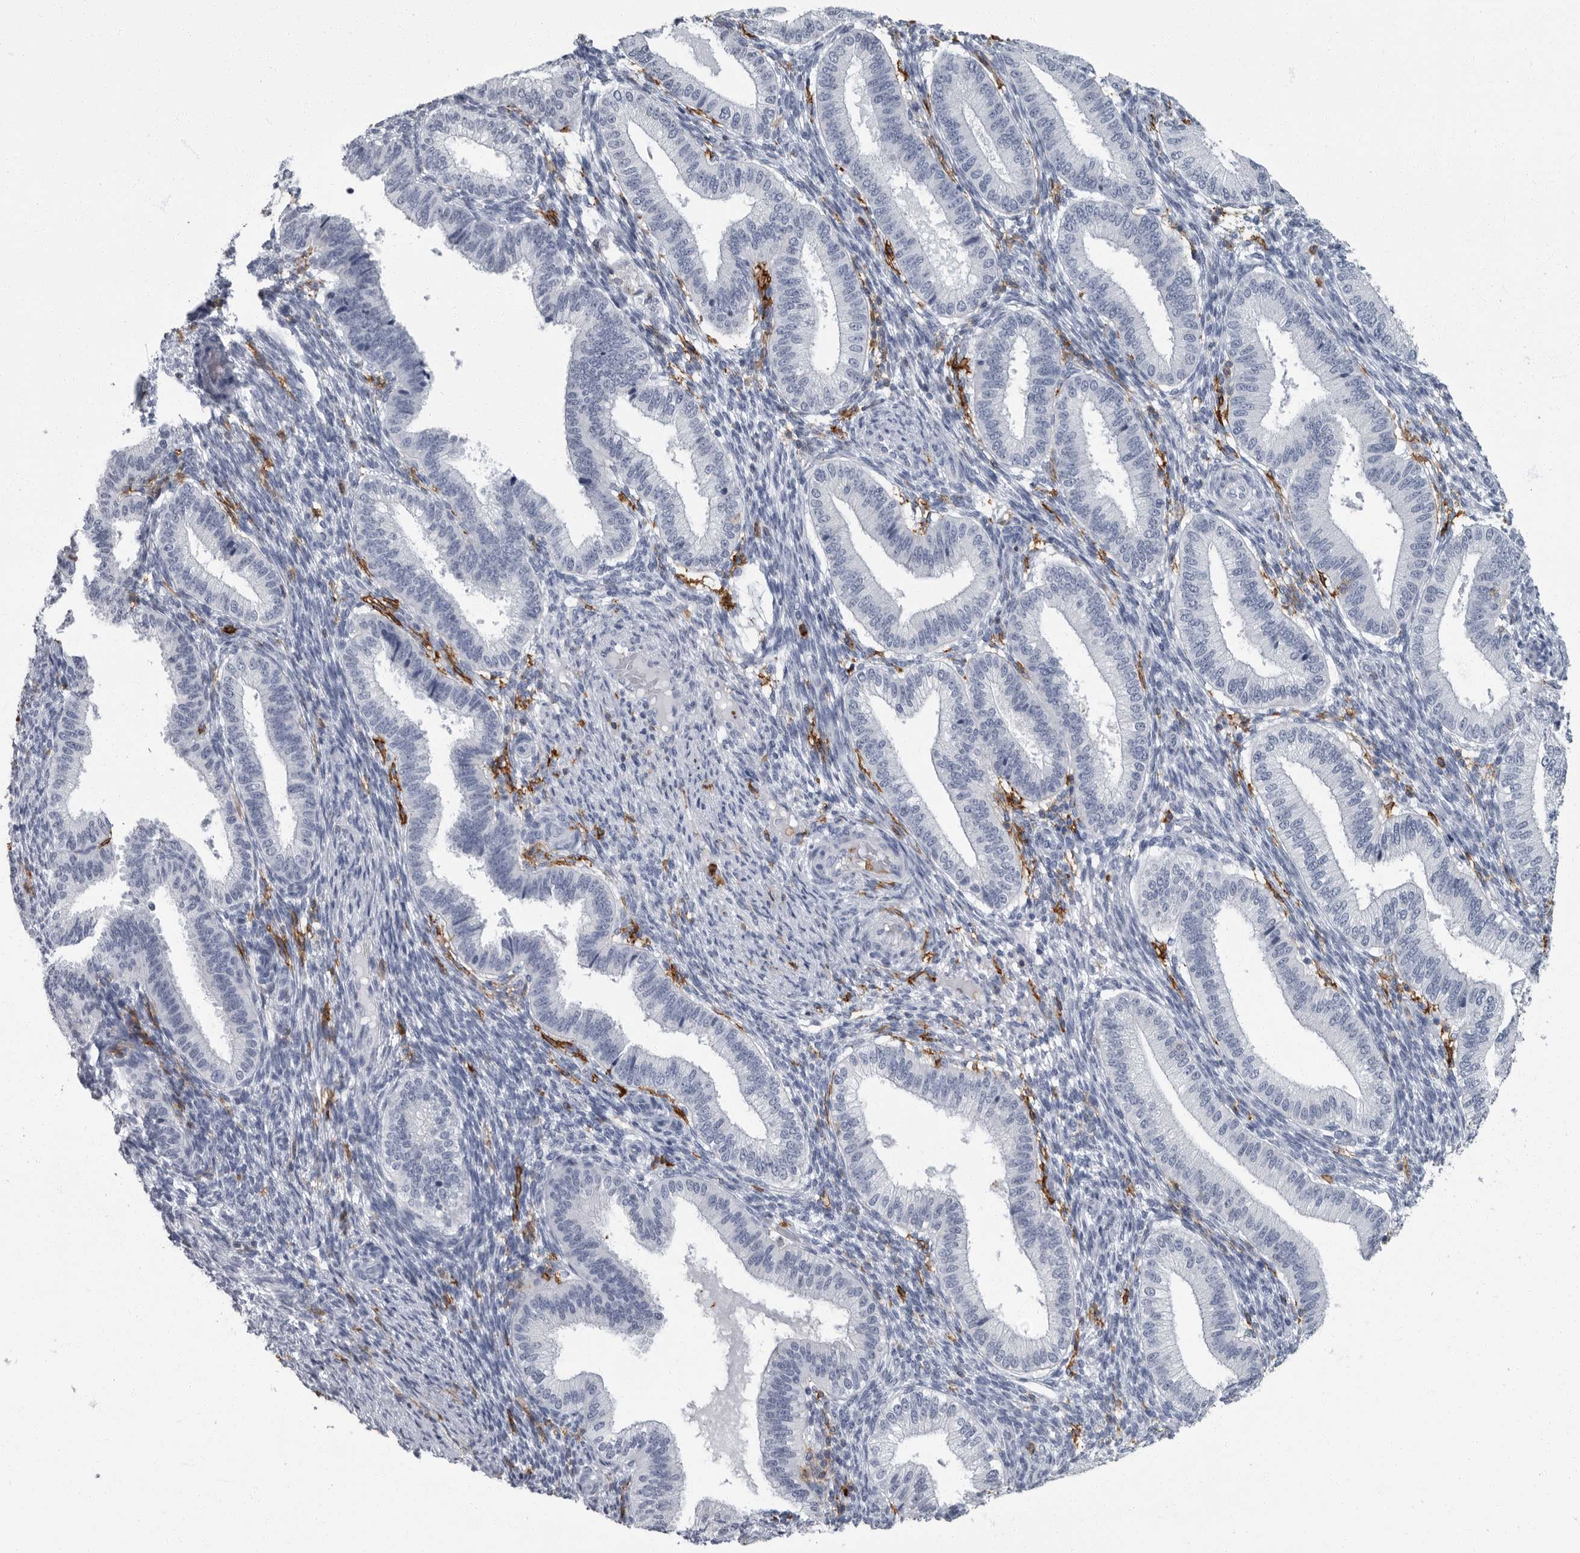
{"staining": {"intensity": "negative", "quantity": "none", "location": "none"}, "tissue": "endometrium", "cell_type": "Cells in endometrial stroma", "image_type": "normal", "snomed": [{"axis": "morphology", "description": "Normal tissue, NOS"}, {"axis": "topography", "description": "Endometrium"}], "caption": "IHC of unremarkable human endometrium demonstrates no staining in cells in endometrial stroma. (Brightfield microscopy of DAB immunohistochemistry at high magnification).", "gene": "FCER1G", "patient": {"sex": "female", "age": 39}}